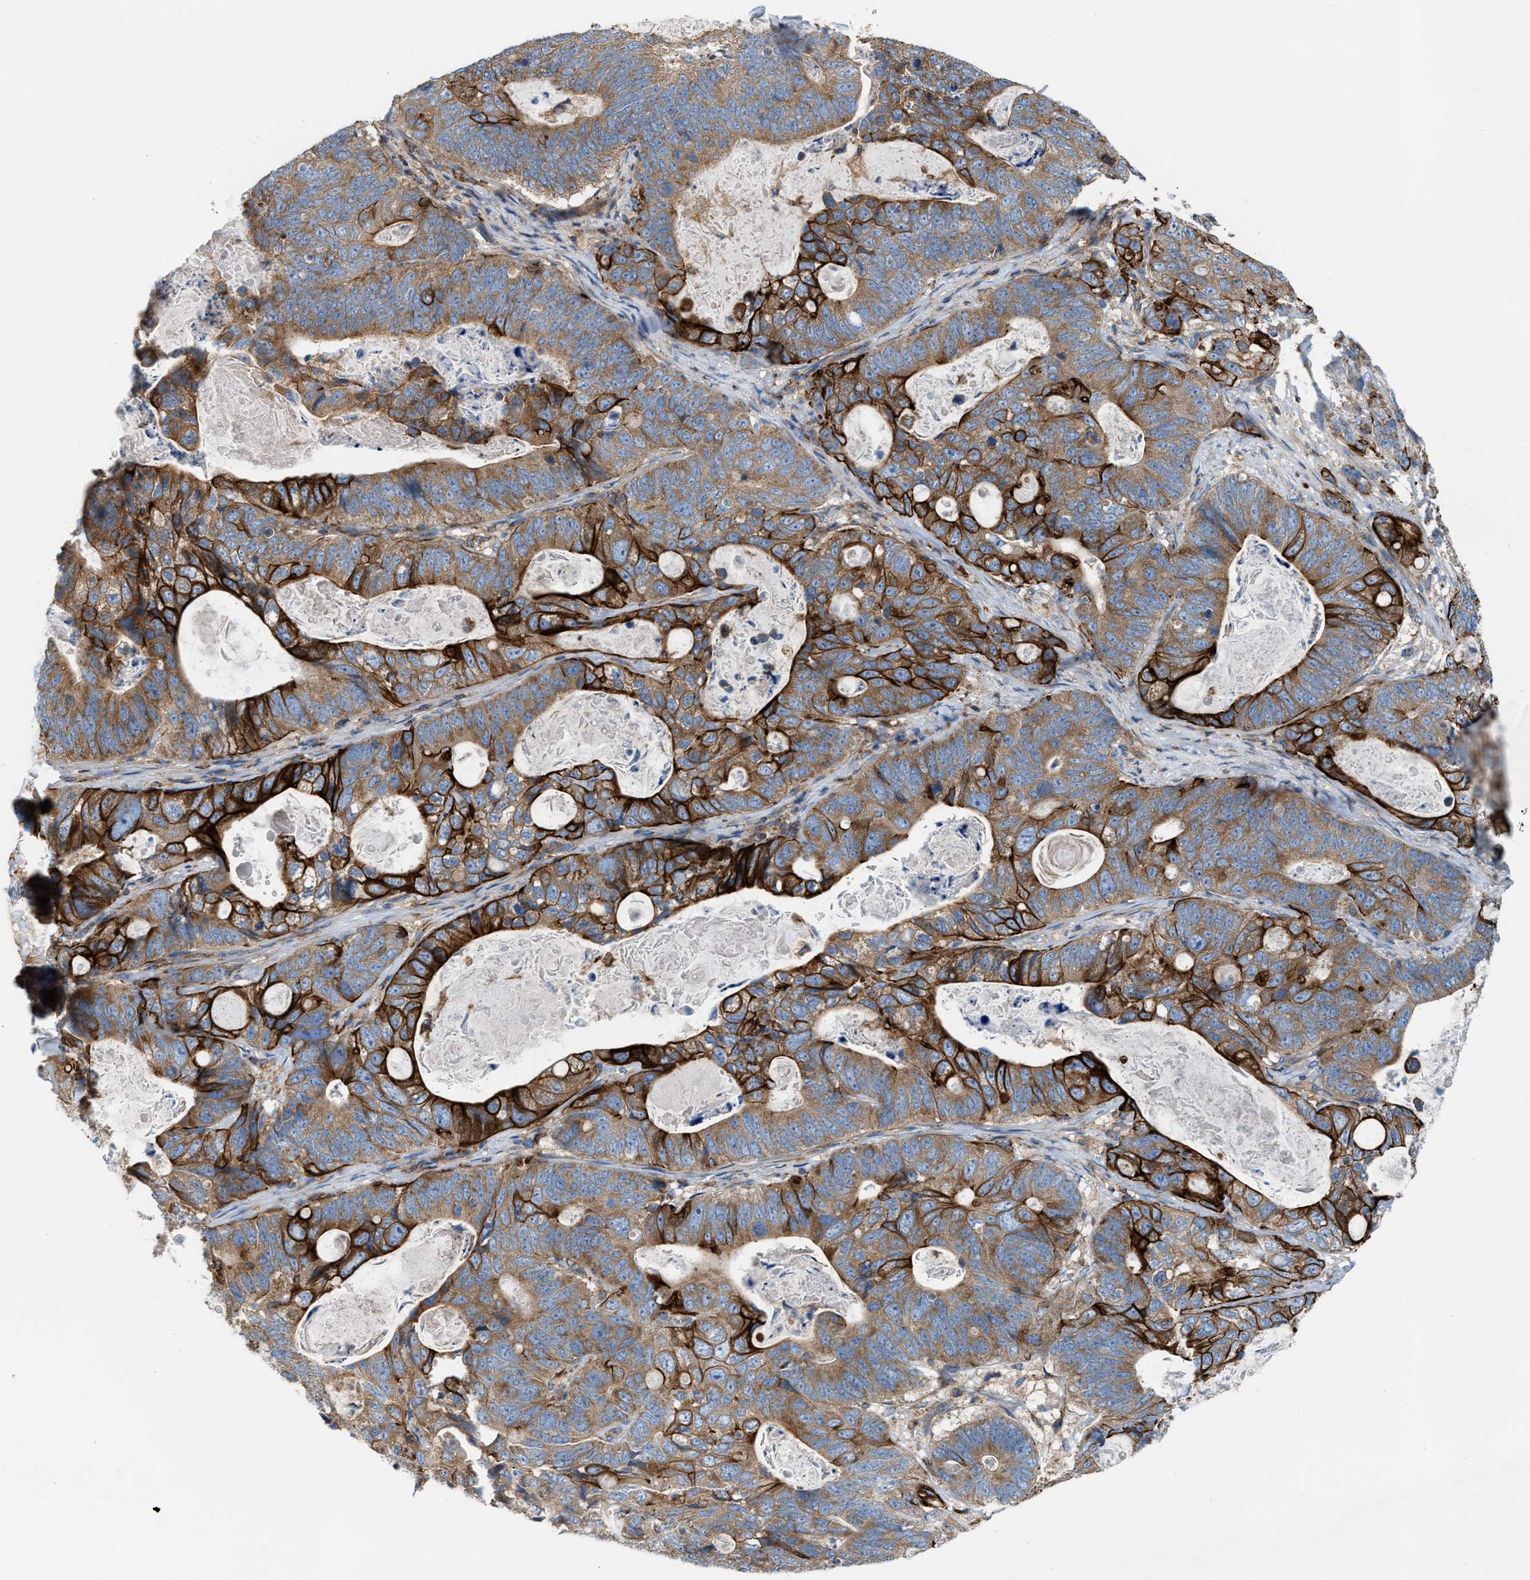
{"staining": {"intensity": "strong", "quantity": ">75%", "location": "cytoplasmic/membranous"}, "tissue": "stomach cancer", "cell_type": "Tumor cells", "image_type": "cancer", "snomed": [{"axis": "morphology", "description": "Normal tissue, NOS"}, {"axis": "morphology", "description": "Adenocarcinoma, NOS"}, {"axis": "topography", "description": "Stomach"}], "caption": "Tumor cells display strong cytoplasmic/membranous positivity in approximately >75% of cells in stomach adenocarcinoma.", "gene": "TBC1D15", "patient": {"sex": "female", "age": 89}}